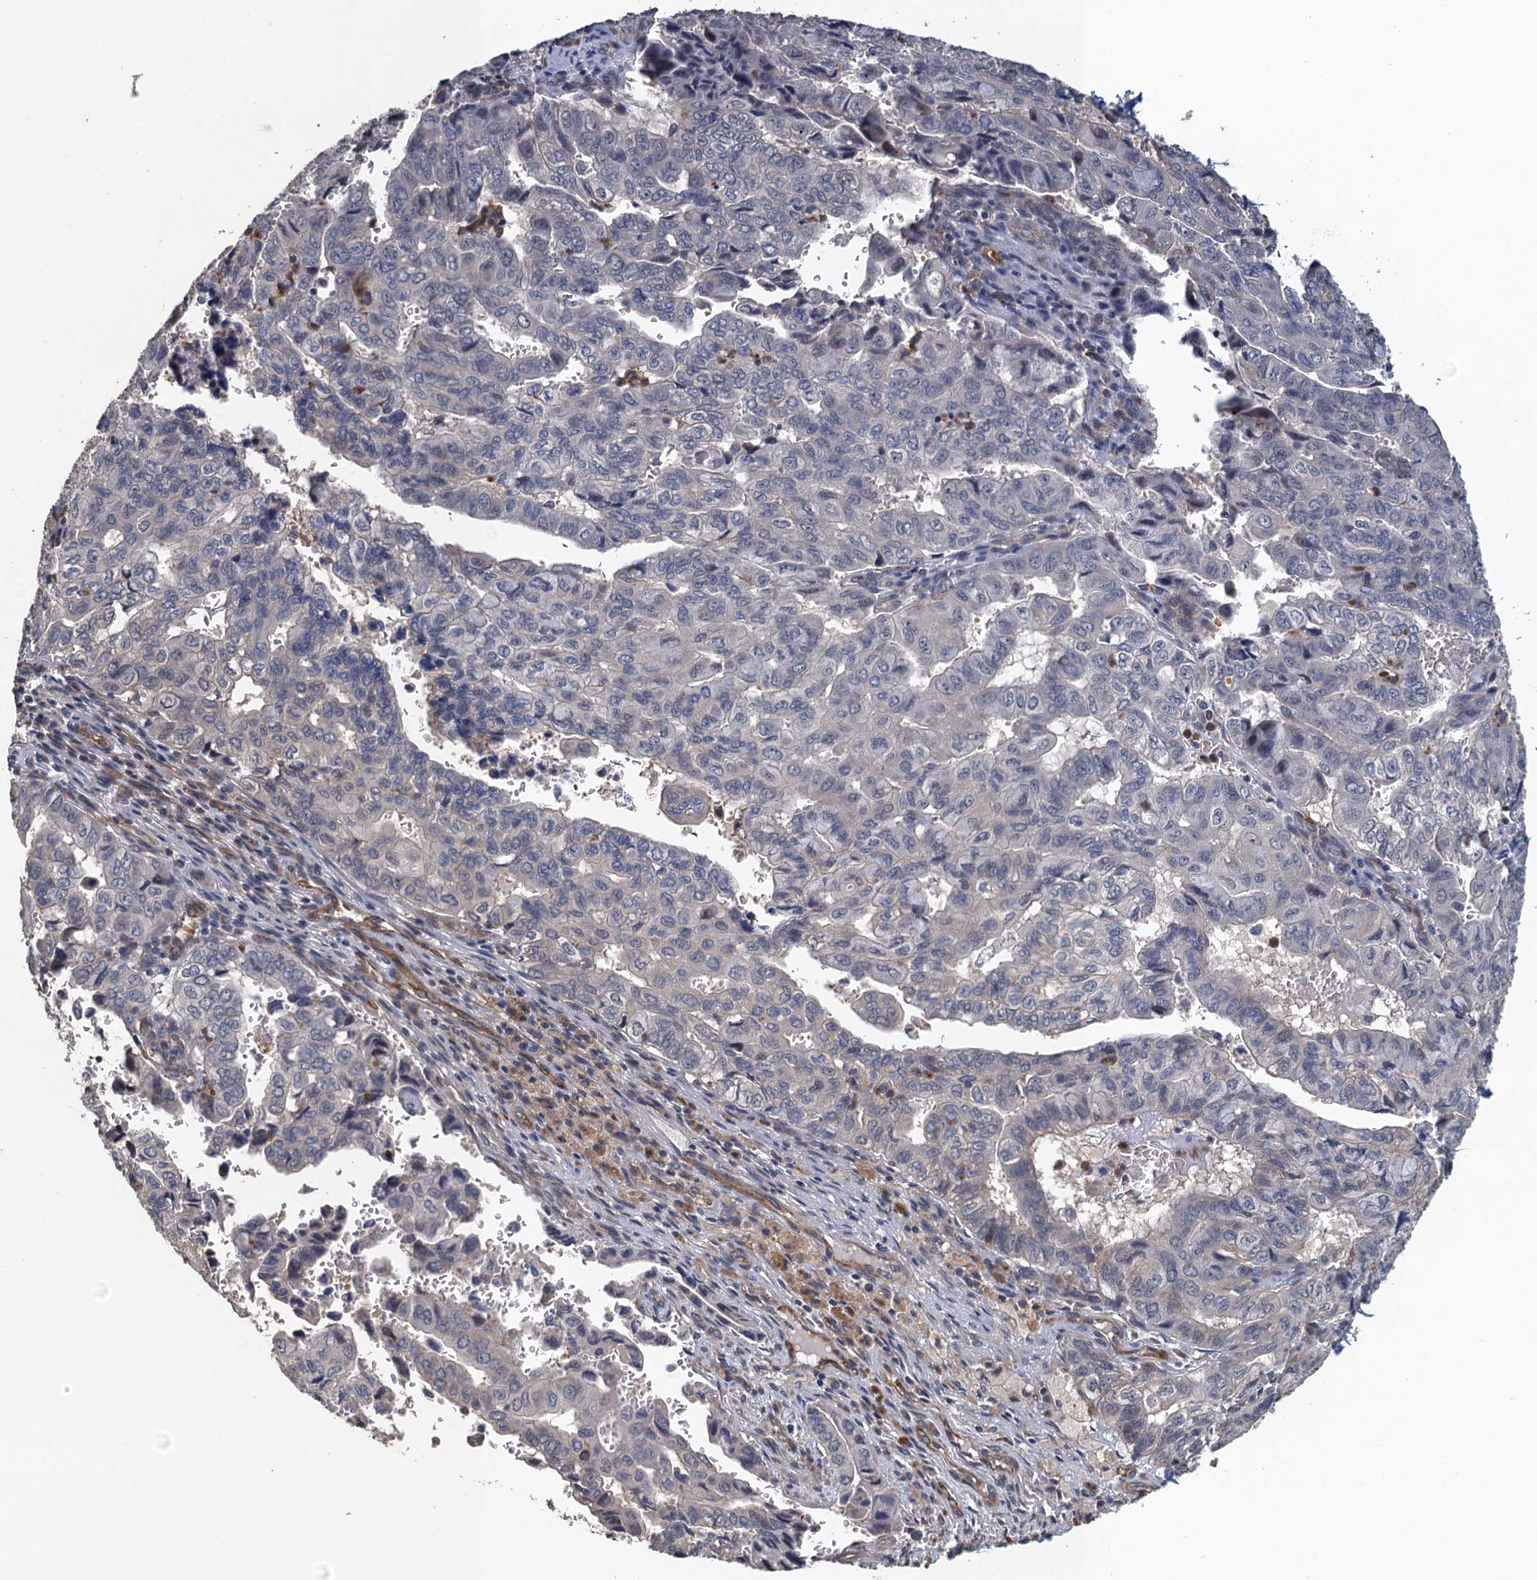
{"staining": {"intensity": "negative", "quantity": "none", "location": "none"}, "tissue": "pancreatic cancer", "cell_type": "Tumor cells", "image_type": "cancer", "snomed": [{"axis": "morphology", "description": "Adenocarcinoma, NOS"}, {"axis": "topography", "description": "Pancreas"}], "caption": "This is a micrograph of immunohistochemistry staining of pancreatic cancer (adenocarcinoma), which shows no positivity in tumor cells.", "gene": "ACSBG1", "patient": {"sex": "male", "age": 51}}